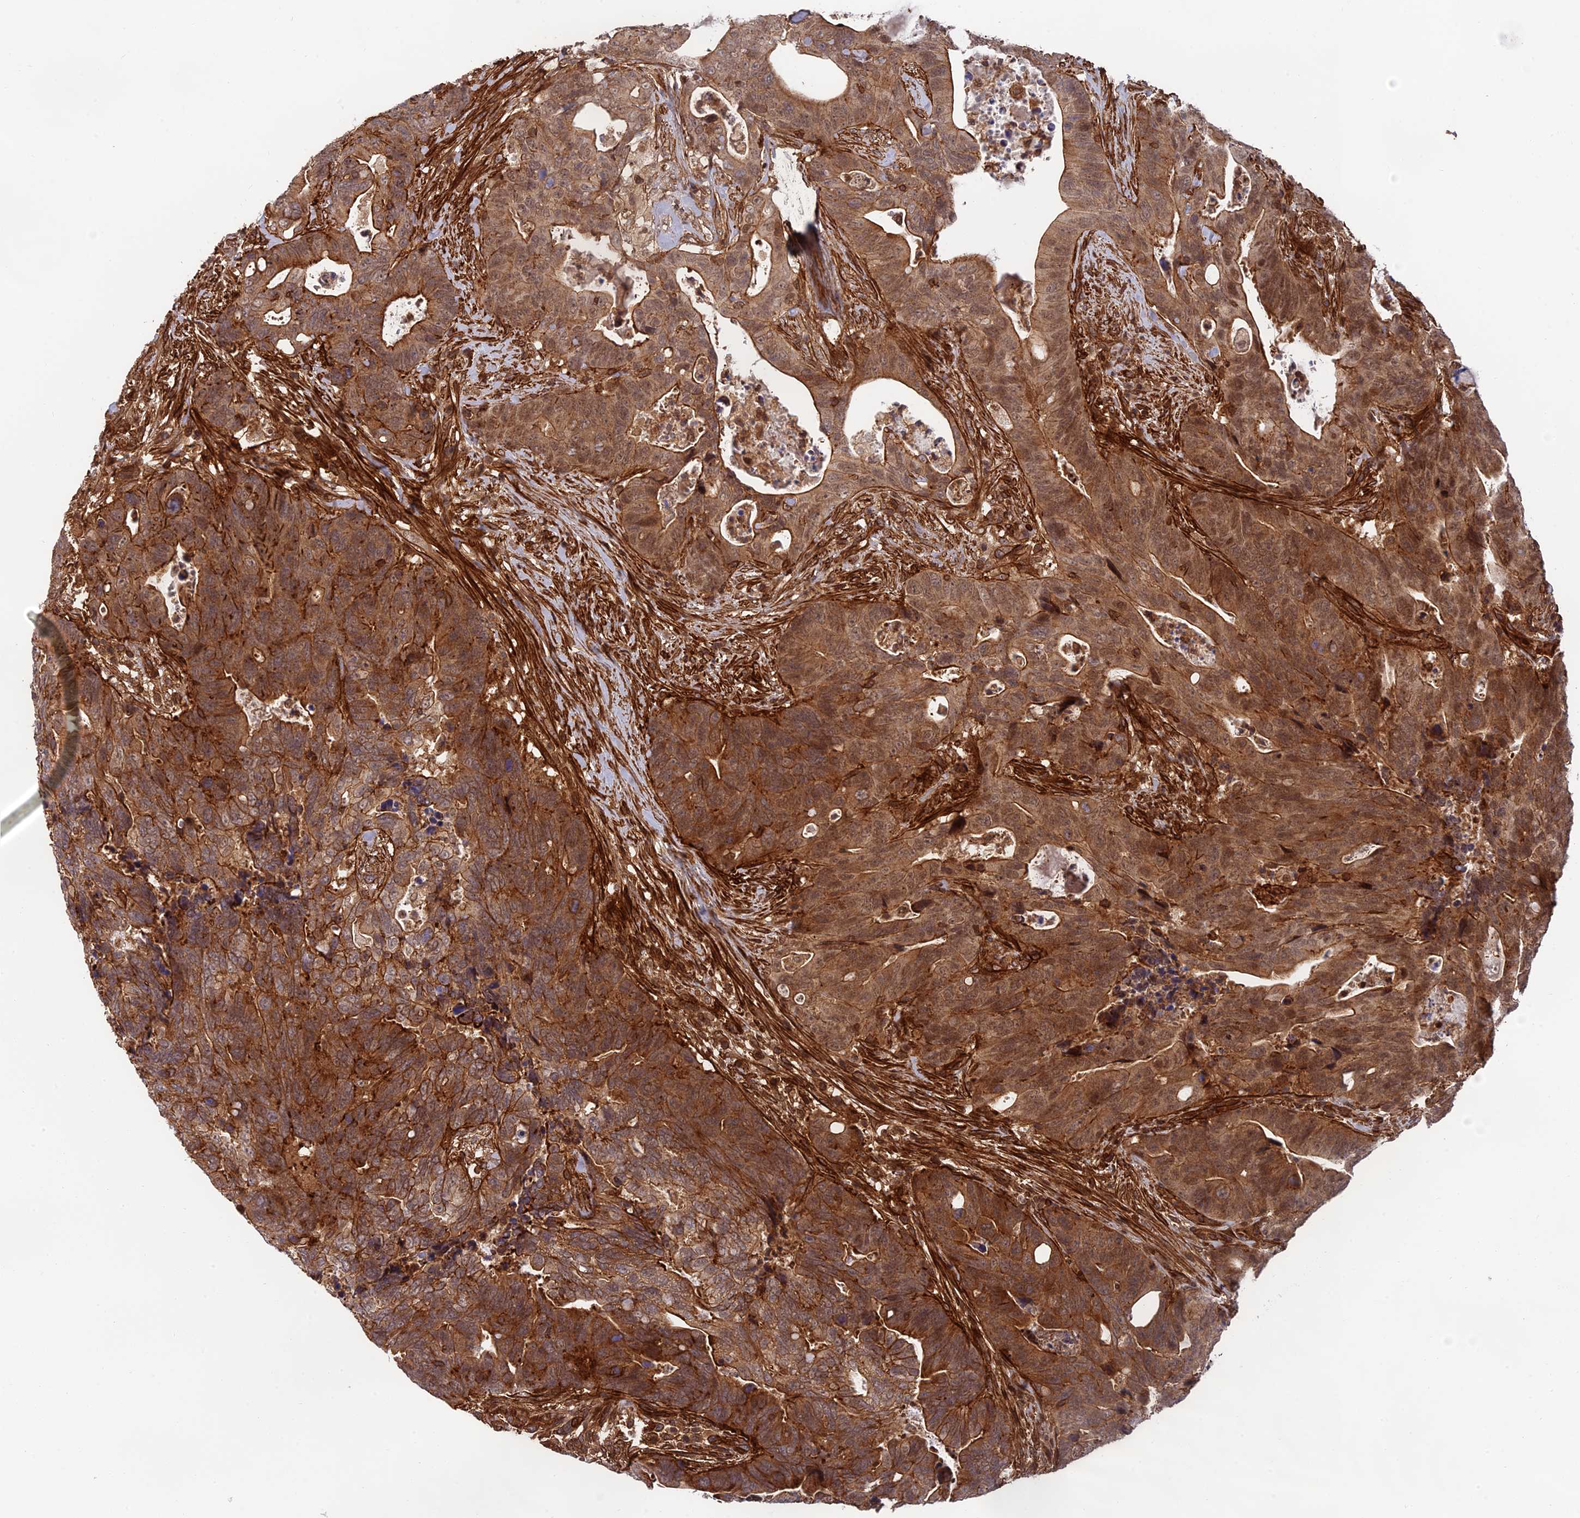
{"staining": {"intensity": "strong", "quantity": ">75%", "location": "cytoplasmic/membranous"}, "tissue": "colorectal cancer", "cell_type": "Tumor cells", "image_type": "cancer", "snomed": [{"axis": "morphology", "description": "Adenocarcinoma, NOS"}, {"axis": "topography", "description": "Colon"}], "caption": "Immunohistochemical staining of colorectal cancer reveals high levels of strong cytoplasmic/membranous protein expression in approximately >75% of tumor cells.", "gene": "OSBPL1A", "patient": {"sex": "female", "age": 82}}